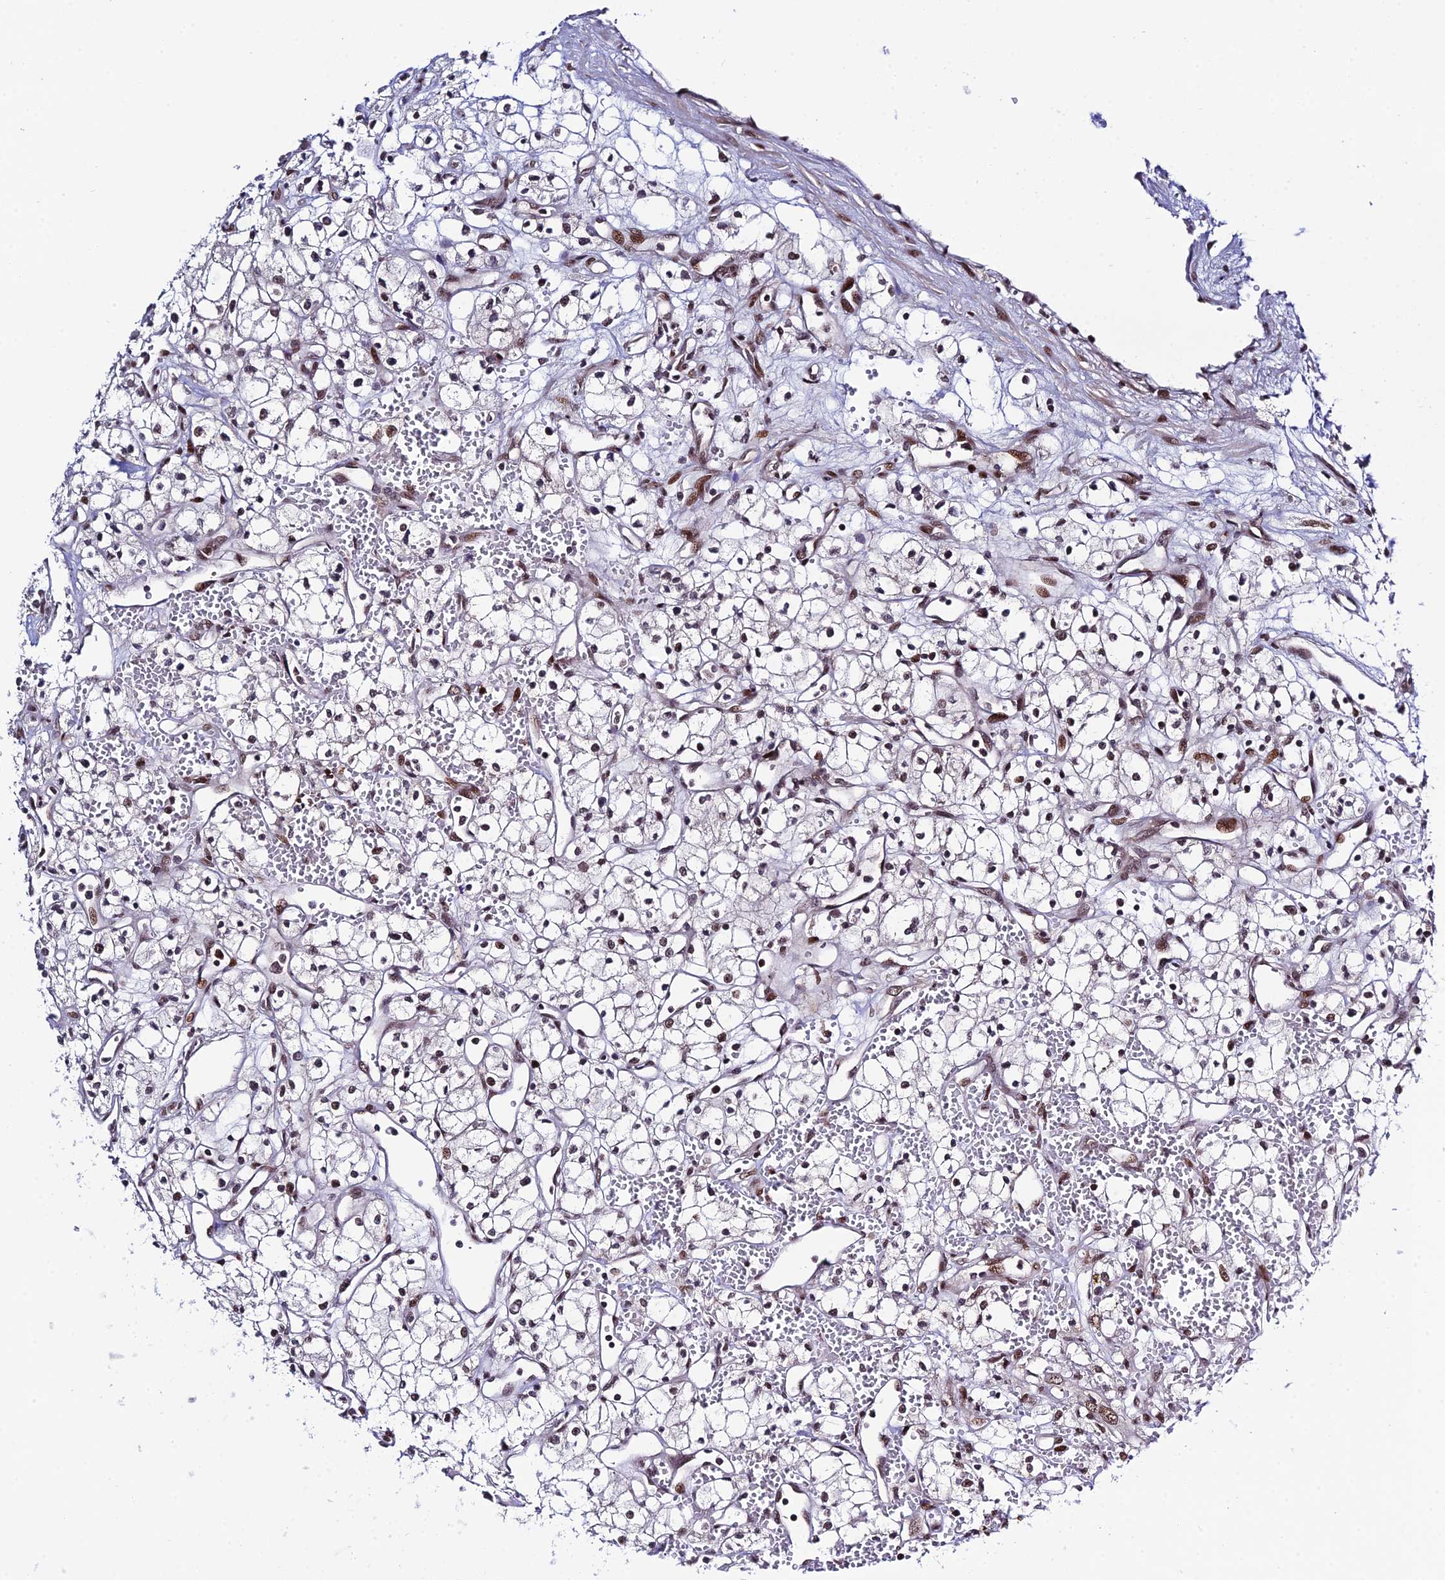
{"staining": {"intensity": "weak", "quantity": "<25%", "location": "nuclear"}, "tissue": "renal cancer", "cell_type": "Tumor cells", "image_type": "cancer", "snomed": [{"axis": "morphology", "description": "Adenocarcinoma, NOS"}, {"axis": "topography", "description": "Kidney"}], "caption": "Renal adenocarcinoma was stained to show a protein in brown. There is no significant staining in tumor cells.", "gene": "SYT15", "patient": {"sex": "male", "age": 59}}